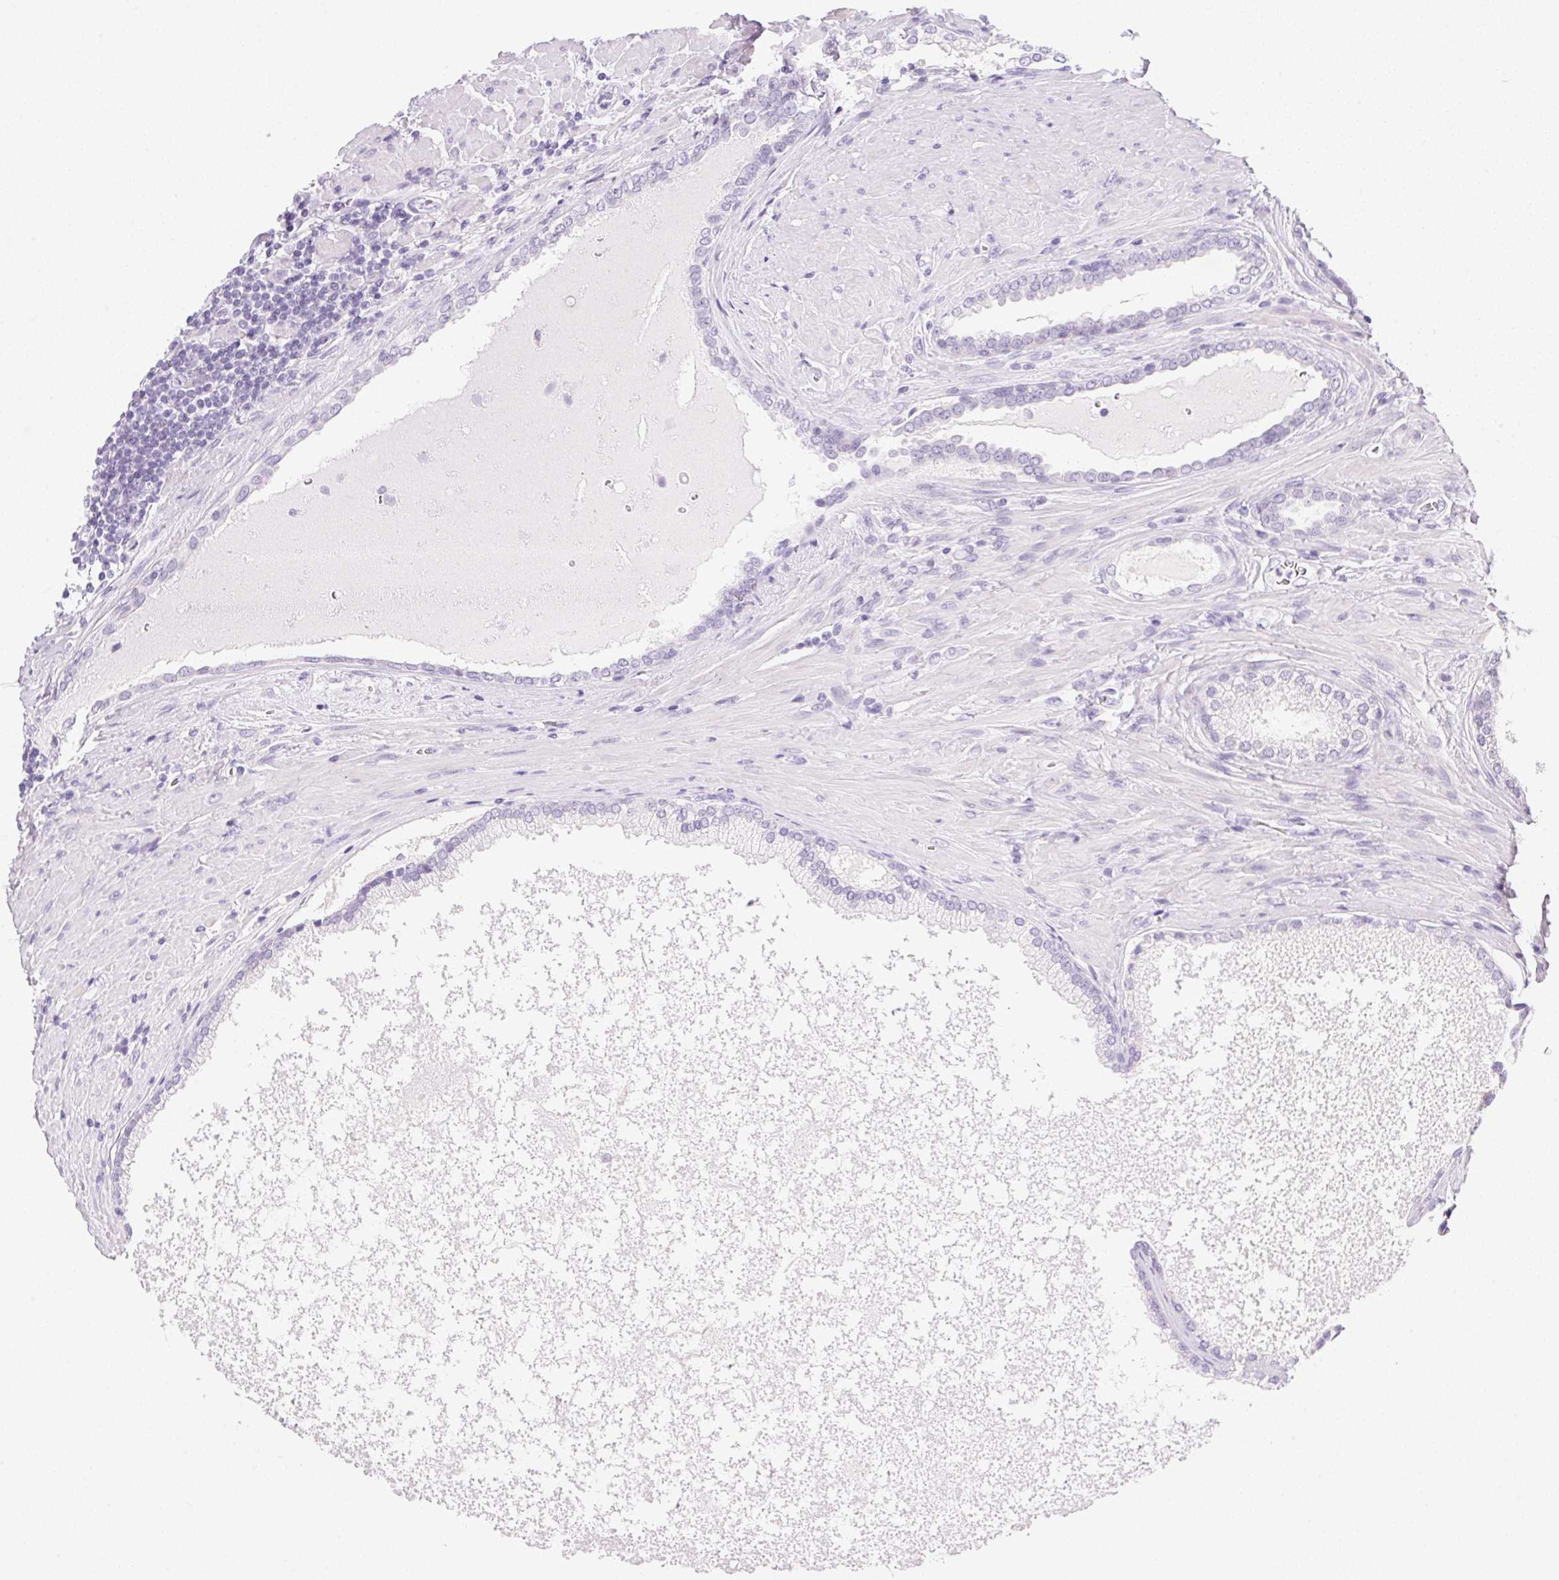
{"staining": {"intensity": "negative", "quantity": "none", "location": "none"}, "tissue": "prostate cancer", "cell_type": "Tumor cells", "image_type": "cancer", "snomed": [{"axis": "morphology", "description": "Adenocarcinoma, High grade"}, {"axis": "topography", "description": "Prostate"}], "caption": "Prostate adenocarcinoma (high-grade) was stained to show a protein in brown. There is no significant staining in tumor cells.", "gene": "DHCR24", "patient": {"sex": "male", "age": 73}}